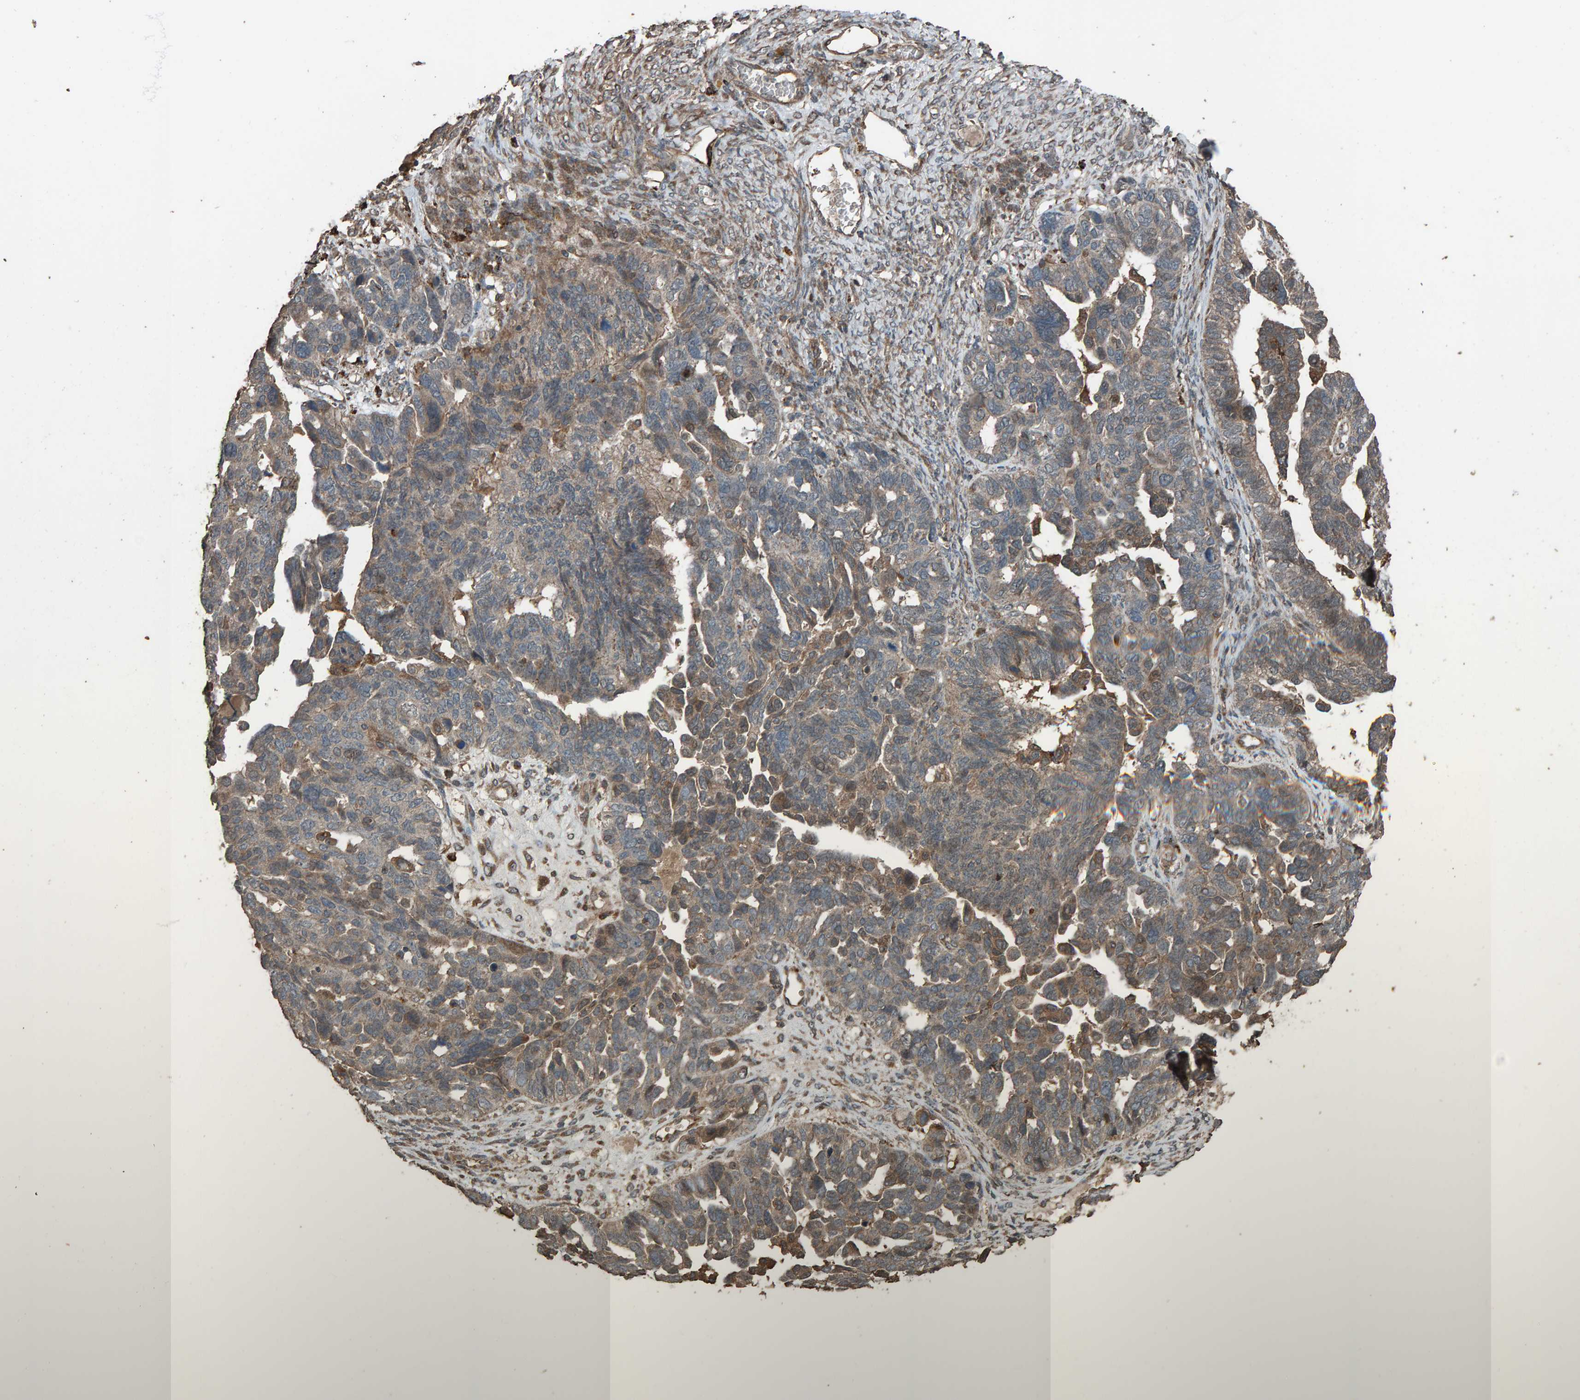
{"staining": {"intensity": "weak", "quantity": ">75%", "location": "cytoplasmic/membranous"}, "tissue": "ovarian cancer", "cell_type": "Tumor cells", "image_type": "cancer", "snomed": [{"axis": "morphology", "description": "Cystadenocarcinoma, serous, NOS"}, {"axis": "topography", "description": "Ovary"}], "caption": "IHC (DAB (3,3'-diaminobenzidine)) staining of ovarian cancer (serous cystadenocarcinoma) displays weak cytoplasmic/membranous protein staining in about >75% of tumor cells. Using DAB (brown) and hematoxylin (blue) stains, captured at high magnification using brightfield microscopy.", "gene": "DUS1L", "patient": {"sex": "female", "age": 79}}